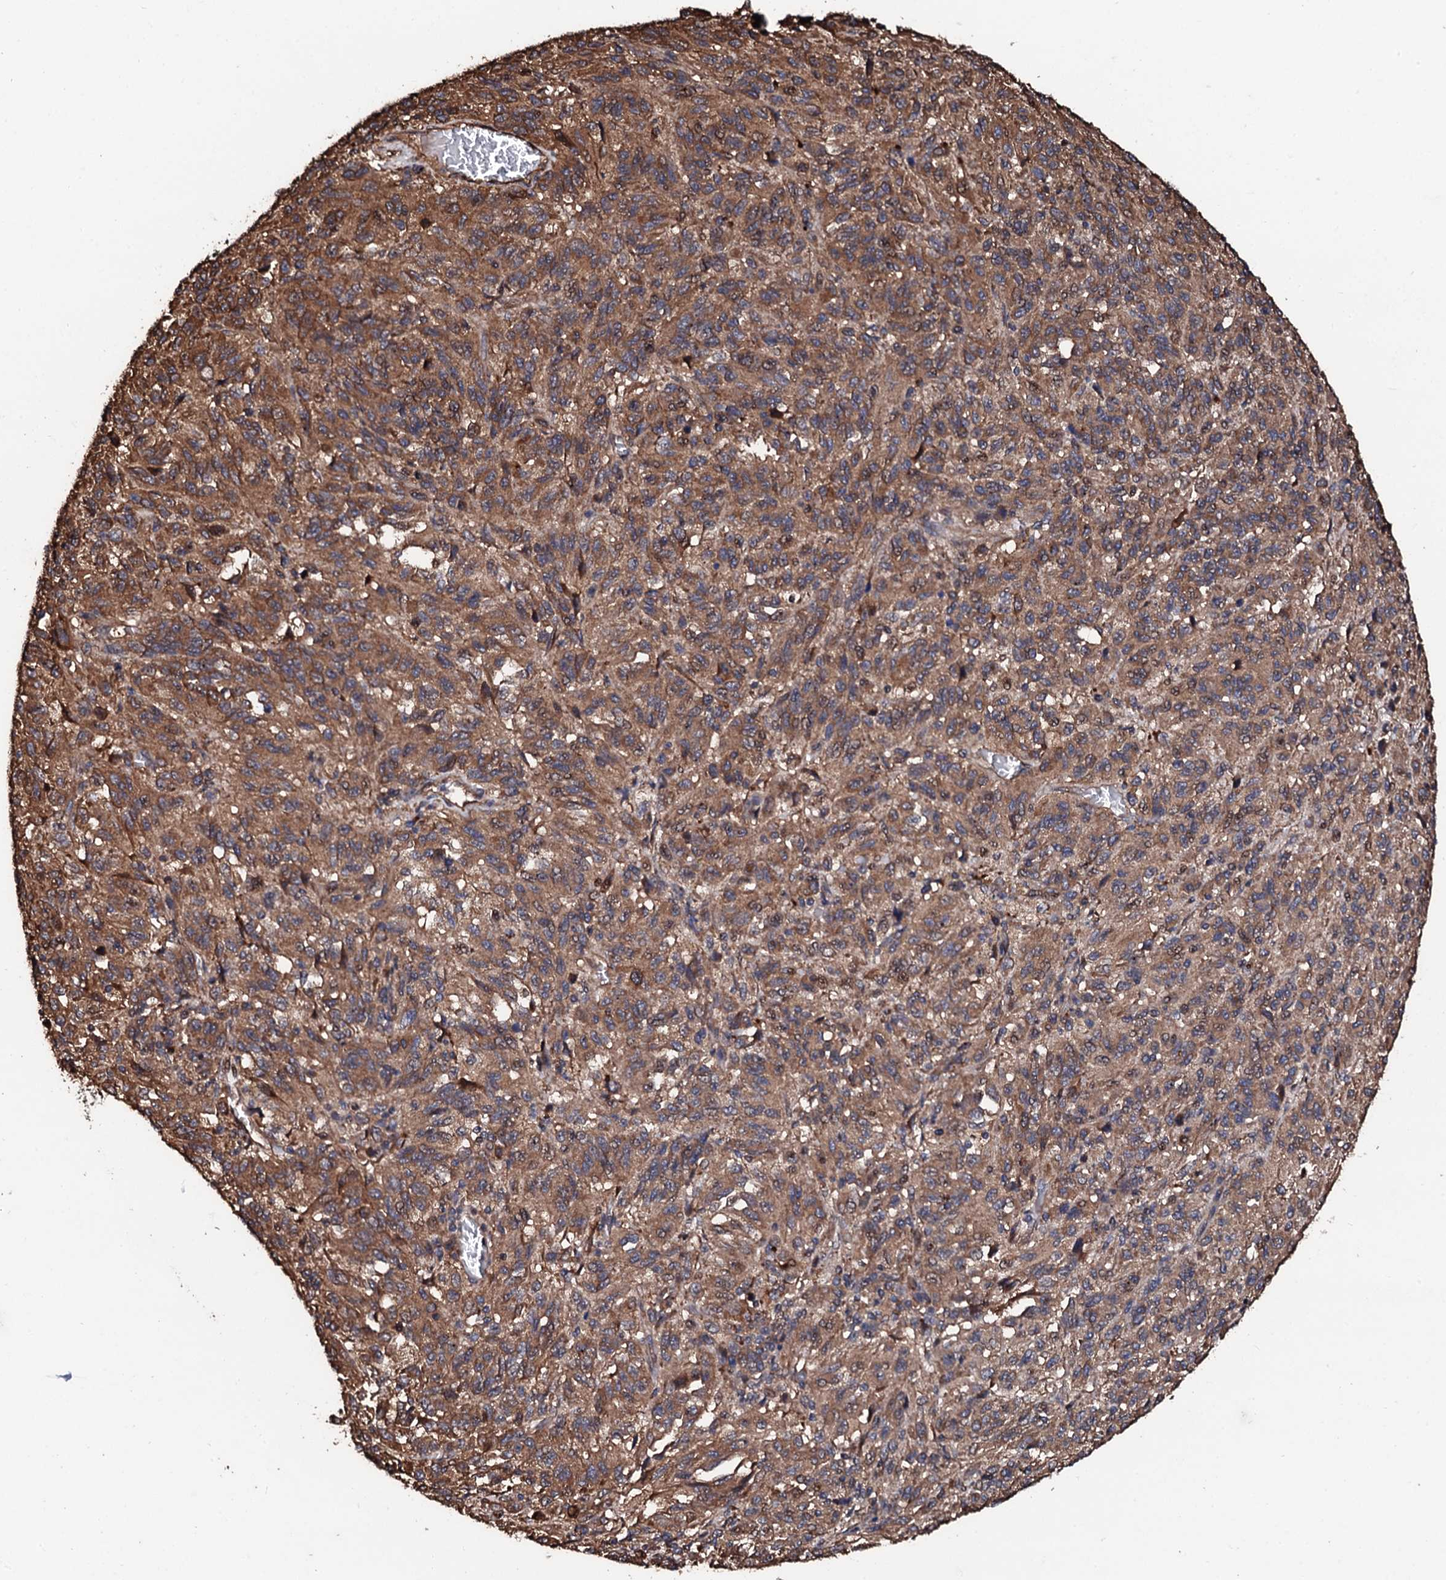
{"staining": {"intensity": "moderate", "quantity": ">75%", "location": "cytoplasmic/membranous"}, "tissue": "melanoma", "cell_type": "Tumor cells", "image_type": "cancer", "snomed": [{"axis": "morphology", "description": "Malignant melanoma, Metastatic site"}, {"axis": "topography", "description": "Lung"}], "caption": "DAB immunohistochemical staining of human melanoma demonstrates moderate cytoplasmic/membranous protein positivity in about >75% of tumor cells.", "gene": "CKAP5", "patient": {"sex": "male", "age": 64}}